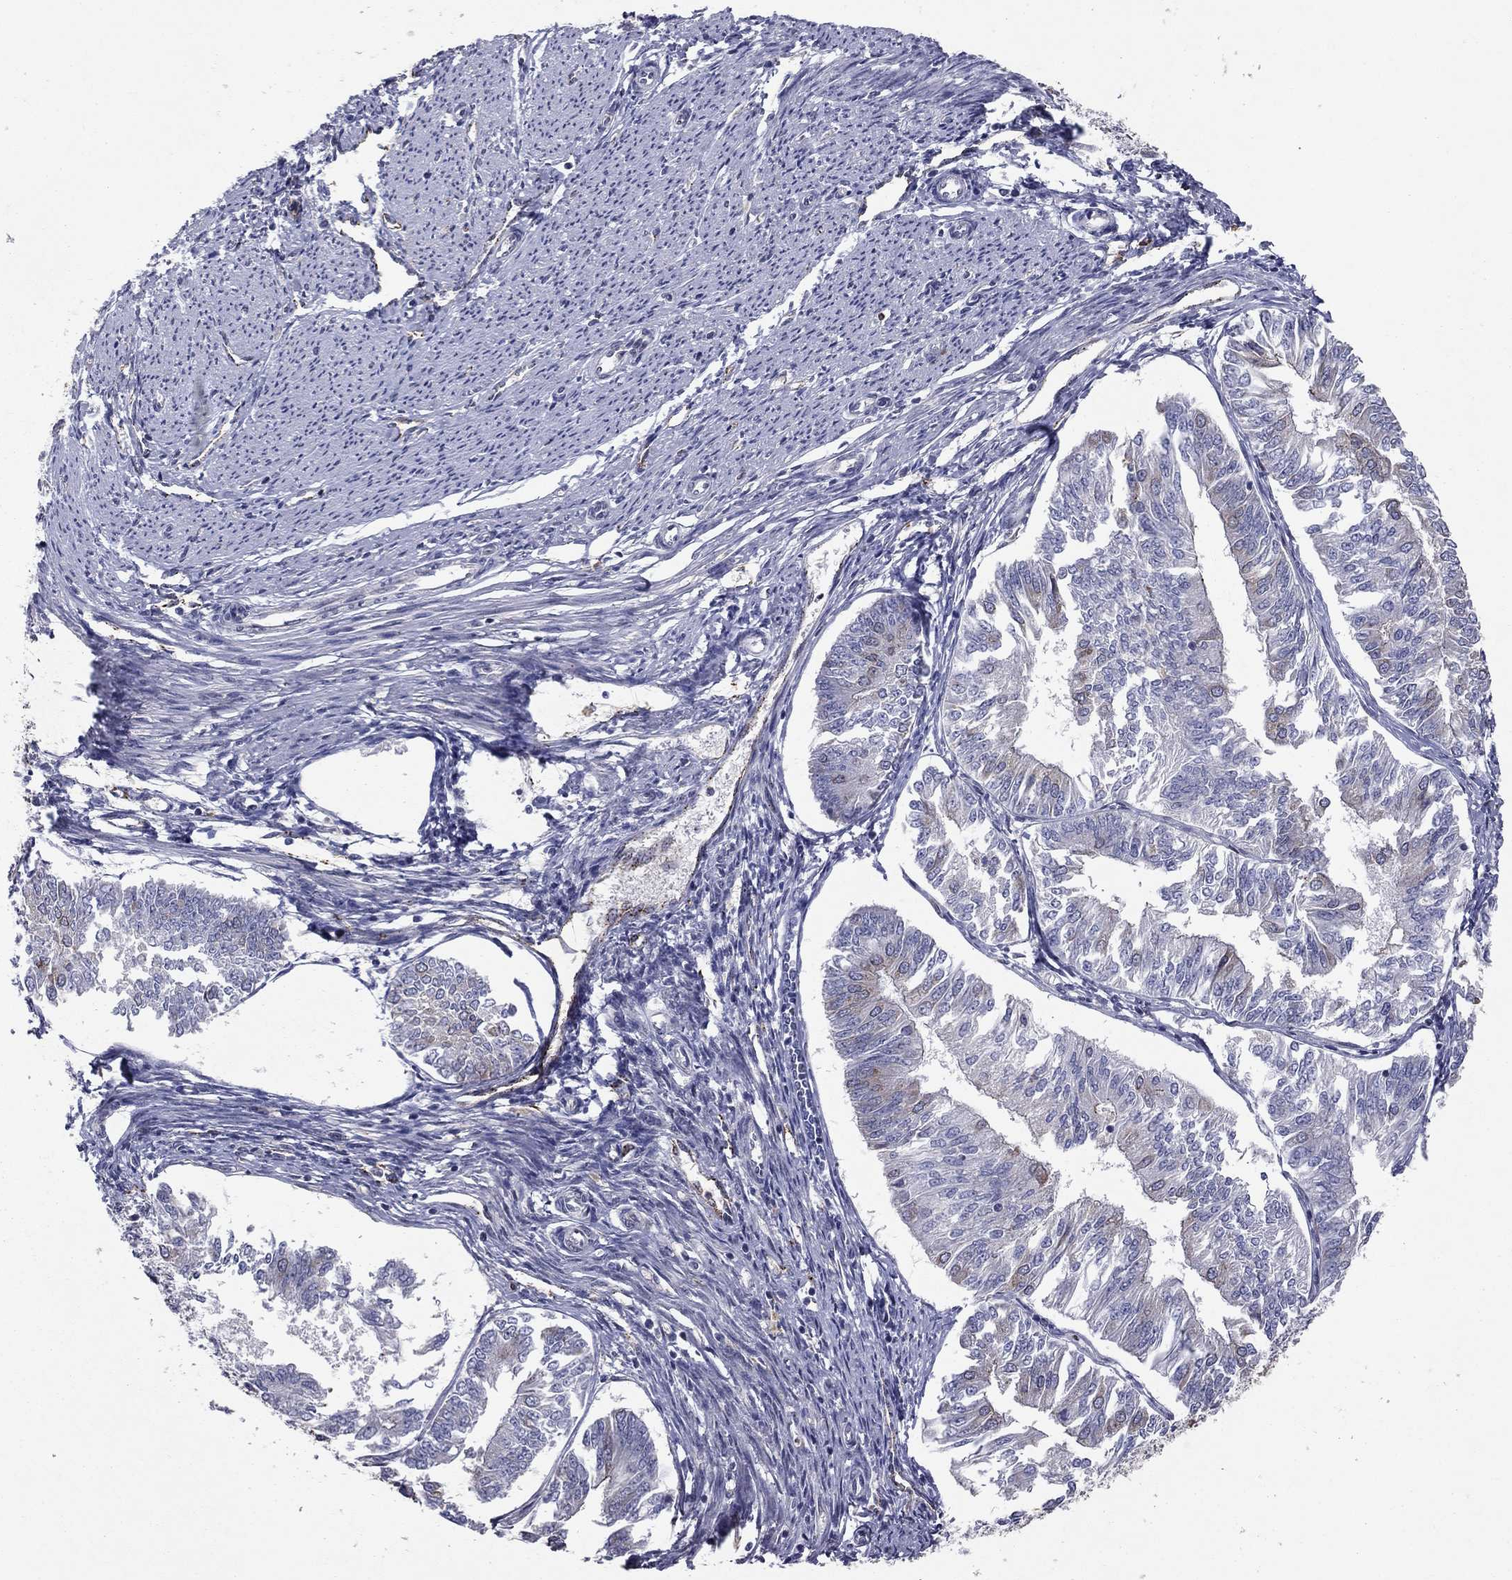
{"staining": {"intensity": "negative", "quantity": "none", "location": "none"}, "tissue": "endometrial cancer", "cell_type": "Tumor cells", "image_type": "cancer", "snomed": [{"axis": "morphology", "description": "Adenocarcinoma, NOS"}, {"axis": "topography", "description": "Endometrium"}], "caption": "DAB (3,3'-diaminobenzidine) immunohistochemical staining of human adenocarcinoma (endometrial) demonstrates no significant staining in tumor cells.", "gene": "YIF1A", "patient": {"sex": "female", "age": 58}}